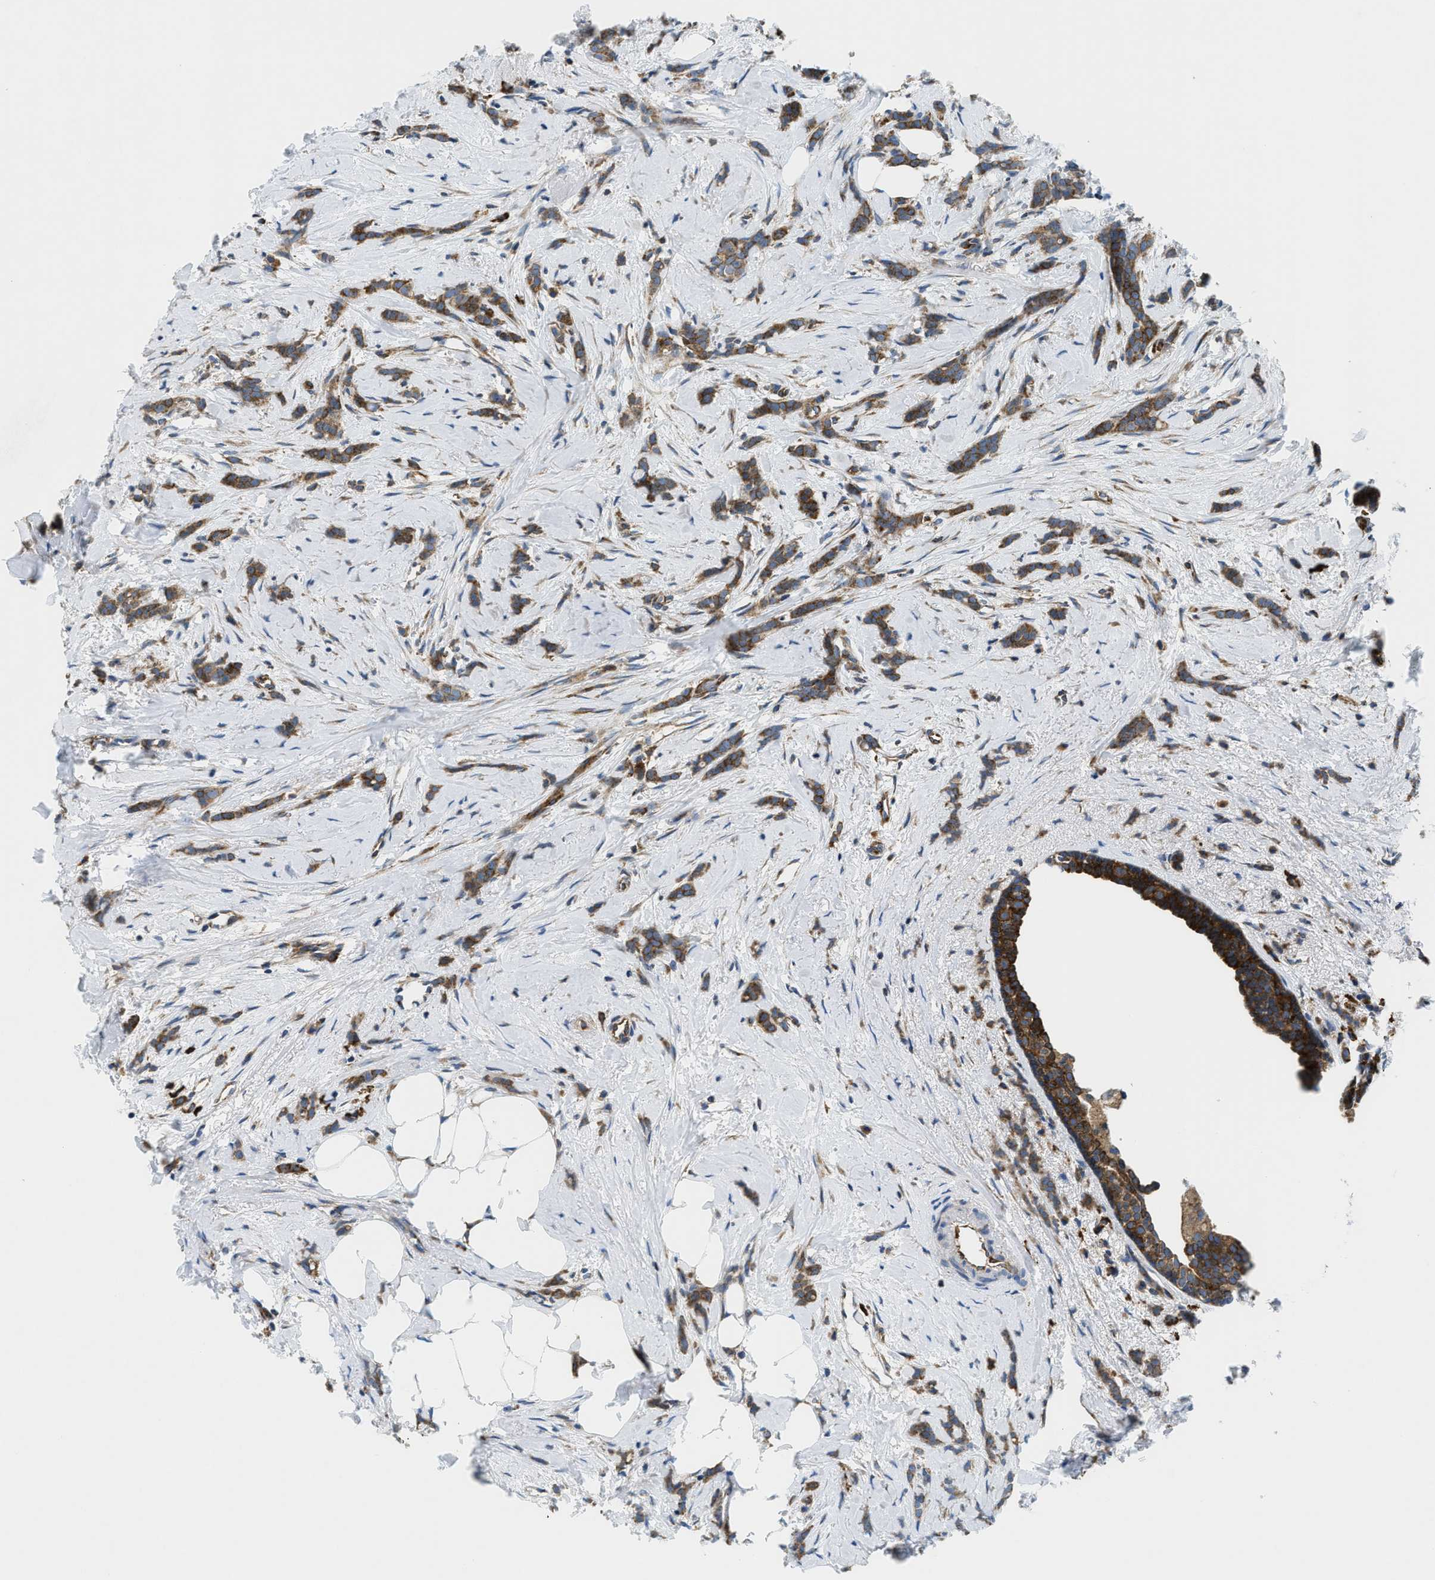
{"staining": {"intensity": "strong", "quantity": ">75%", "location": "cytoplasmic/membranous"}, "tissue": "breast cancer", "cell_type": "Tumor cells", "image_type": "cancer", "snomed": [{"axis": "morphology", "description": "Lobular carcinoma, in situ"}, {"axis": "morphology", "description": "Lobular carcinoma"}, {"axis": "topography", "description": "Breast"}], "caption": "Protein expression analysis of human breast cancer (lobular carcinoma in situ) reveals strong cytoplasmic/membranous positivity in approximately >75% of tumor cells.", "gene": "CSPG4", "patient": {"sex": "female", "age": 41}}